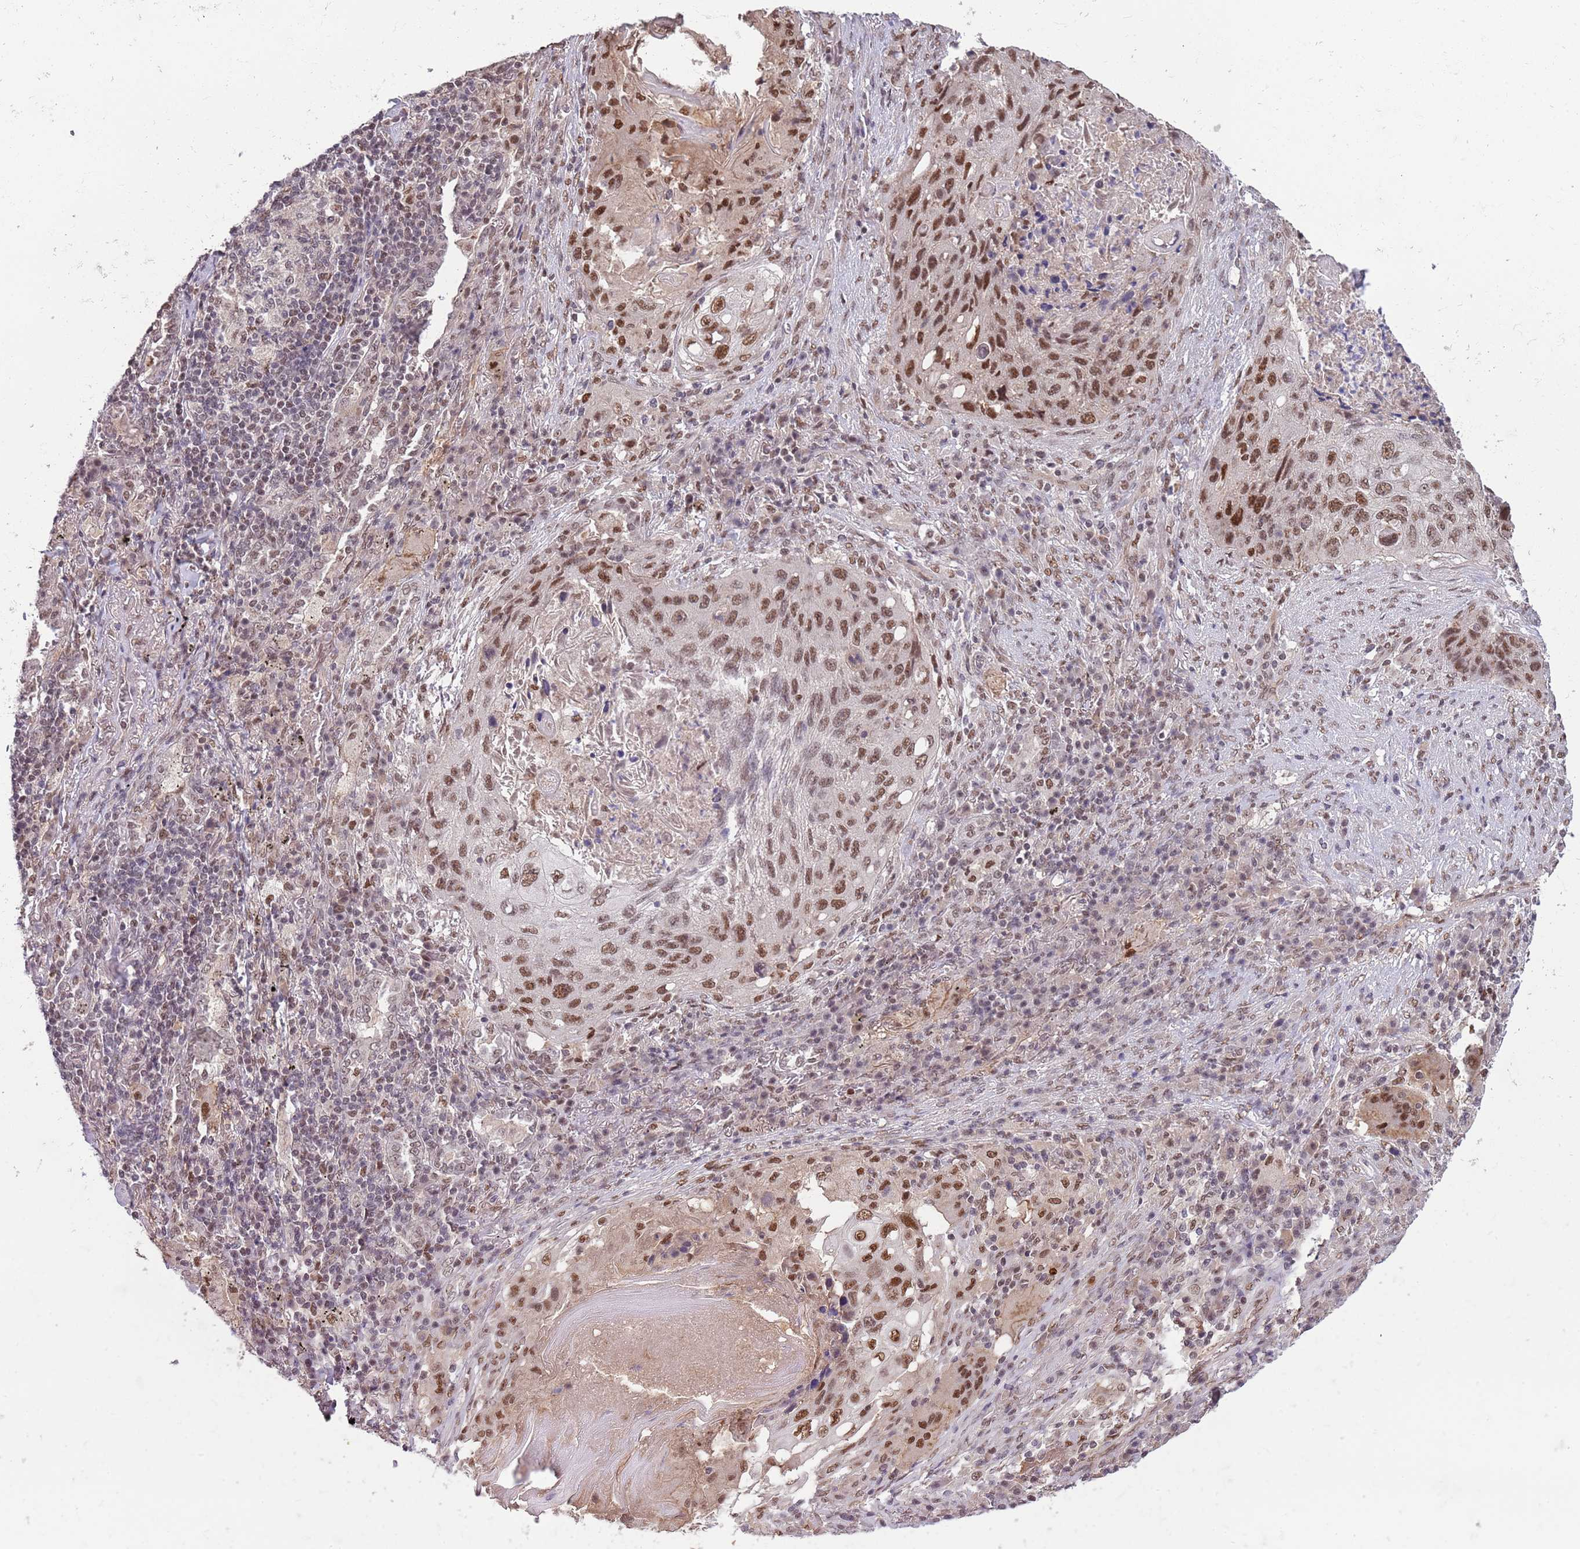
{"staining": {"intensity": "moderate", "quantity": ">75%", "location": "nuclear"}, "tissue": "lung cancer", "cell_type": "Tumor cells", "image_type": "cancer", "snomed": [{"axis": "morphology", "description": "Squamous cell carcinoma, NOS"}, {"axis": "topography", "description": "Lung"}], "caption": "Protein staining shows moderate nuclear staining in about >75% of tumor cells in squamous cell carcinoma (lung).", "gene": "ZBTB7A", "patient": {"sex": "female", "age": 63}}